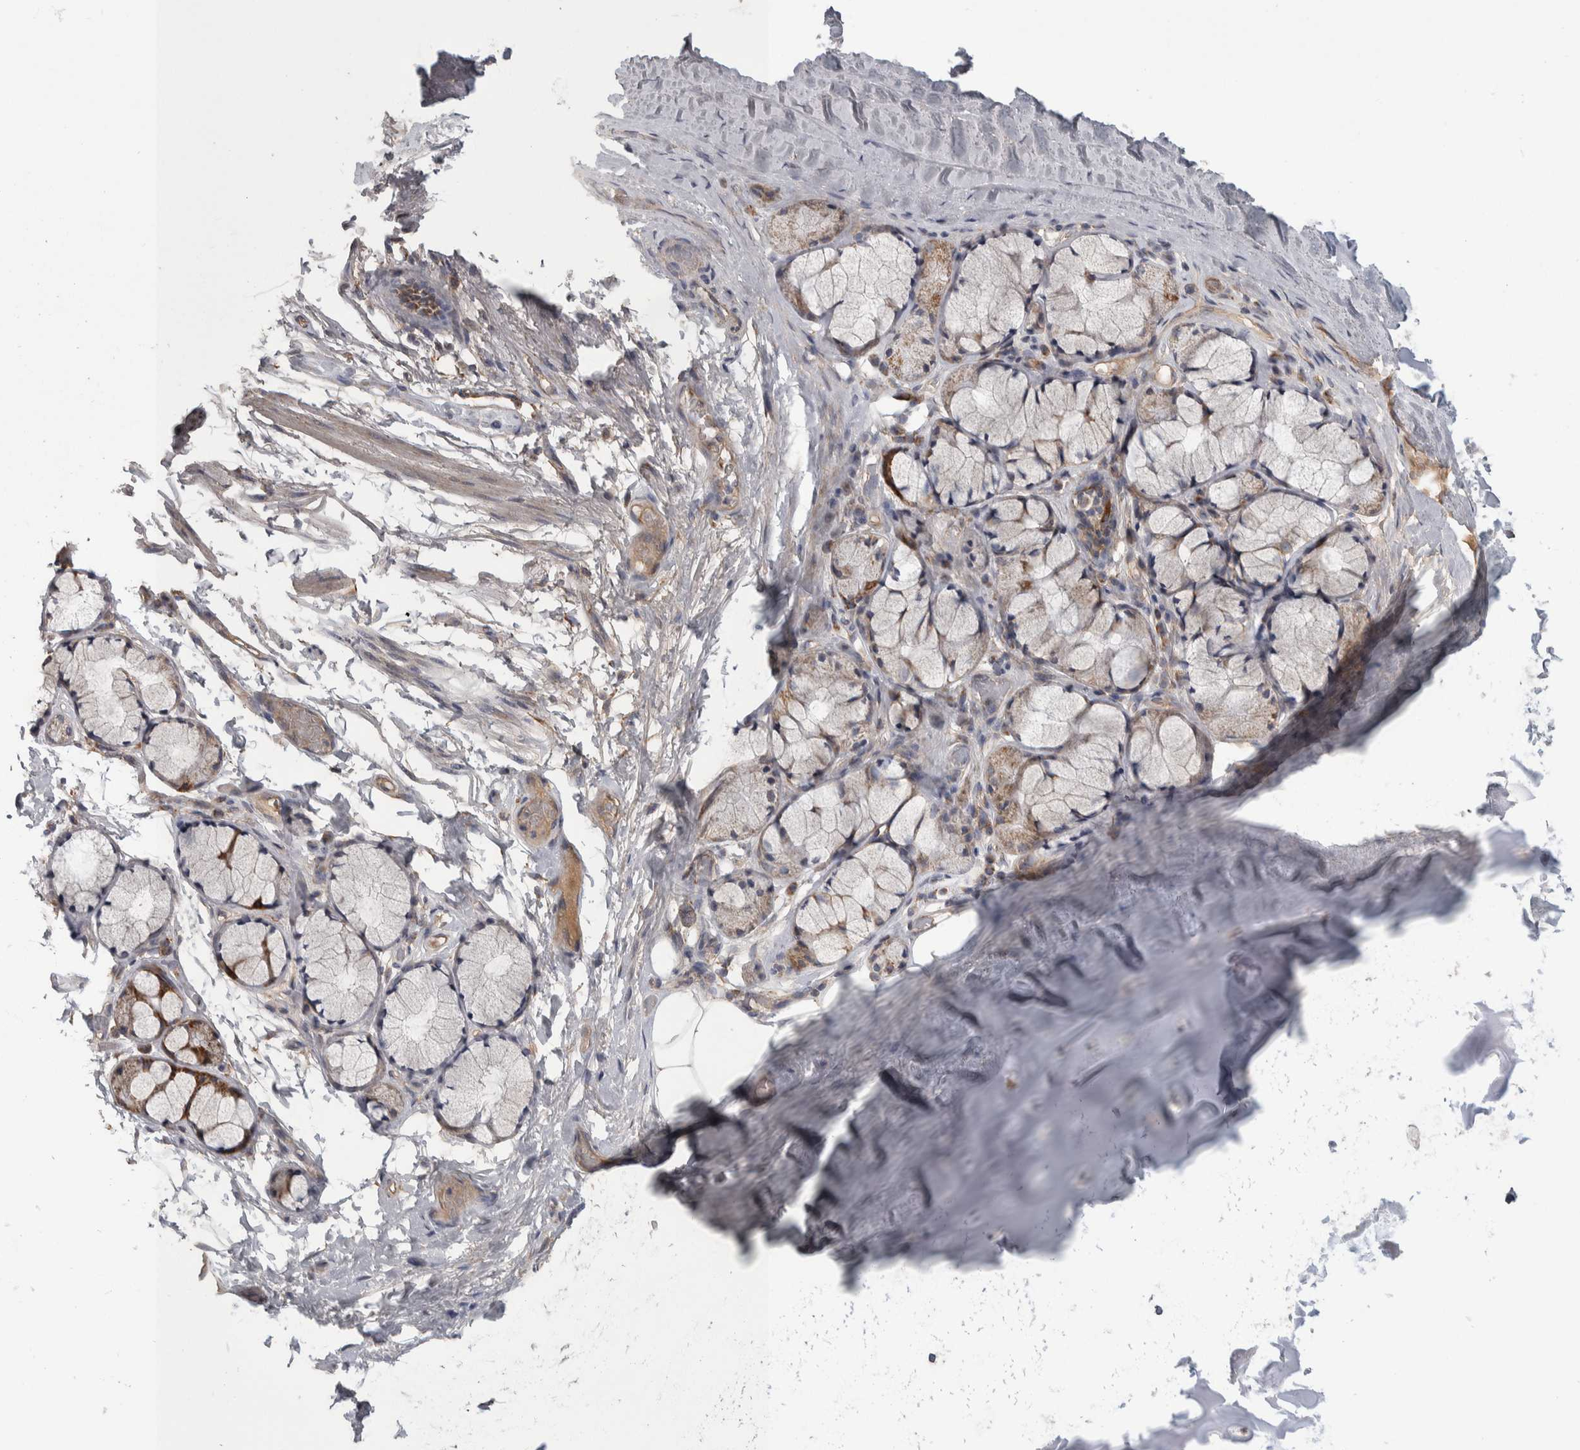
{"staining": {"intensity": "moderate", "quantity": ">75%", "location": "cytoplasmic/membranous"}, "tissue": "adipose tissue", "cell_type": "Adipocytes", "image_type": "normal", "snomed": [{"axis": "morphology", "description": "Normal tissue, NOS"}, {"axis": "topography", "description": "Cartilage tissue"}, {"axis": "topography", "description": "Bronchus"}], "caption": "An immunohistochemistry (IHC) image of benign tissue is shown. Protein staining in brown shows moderate cytoplasmic/membranous positivity in adipose tissue within adipocytes.", "gene": "SCO1", "patient": {"sex": "female", "age": 73}}